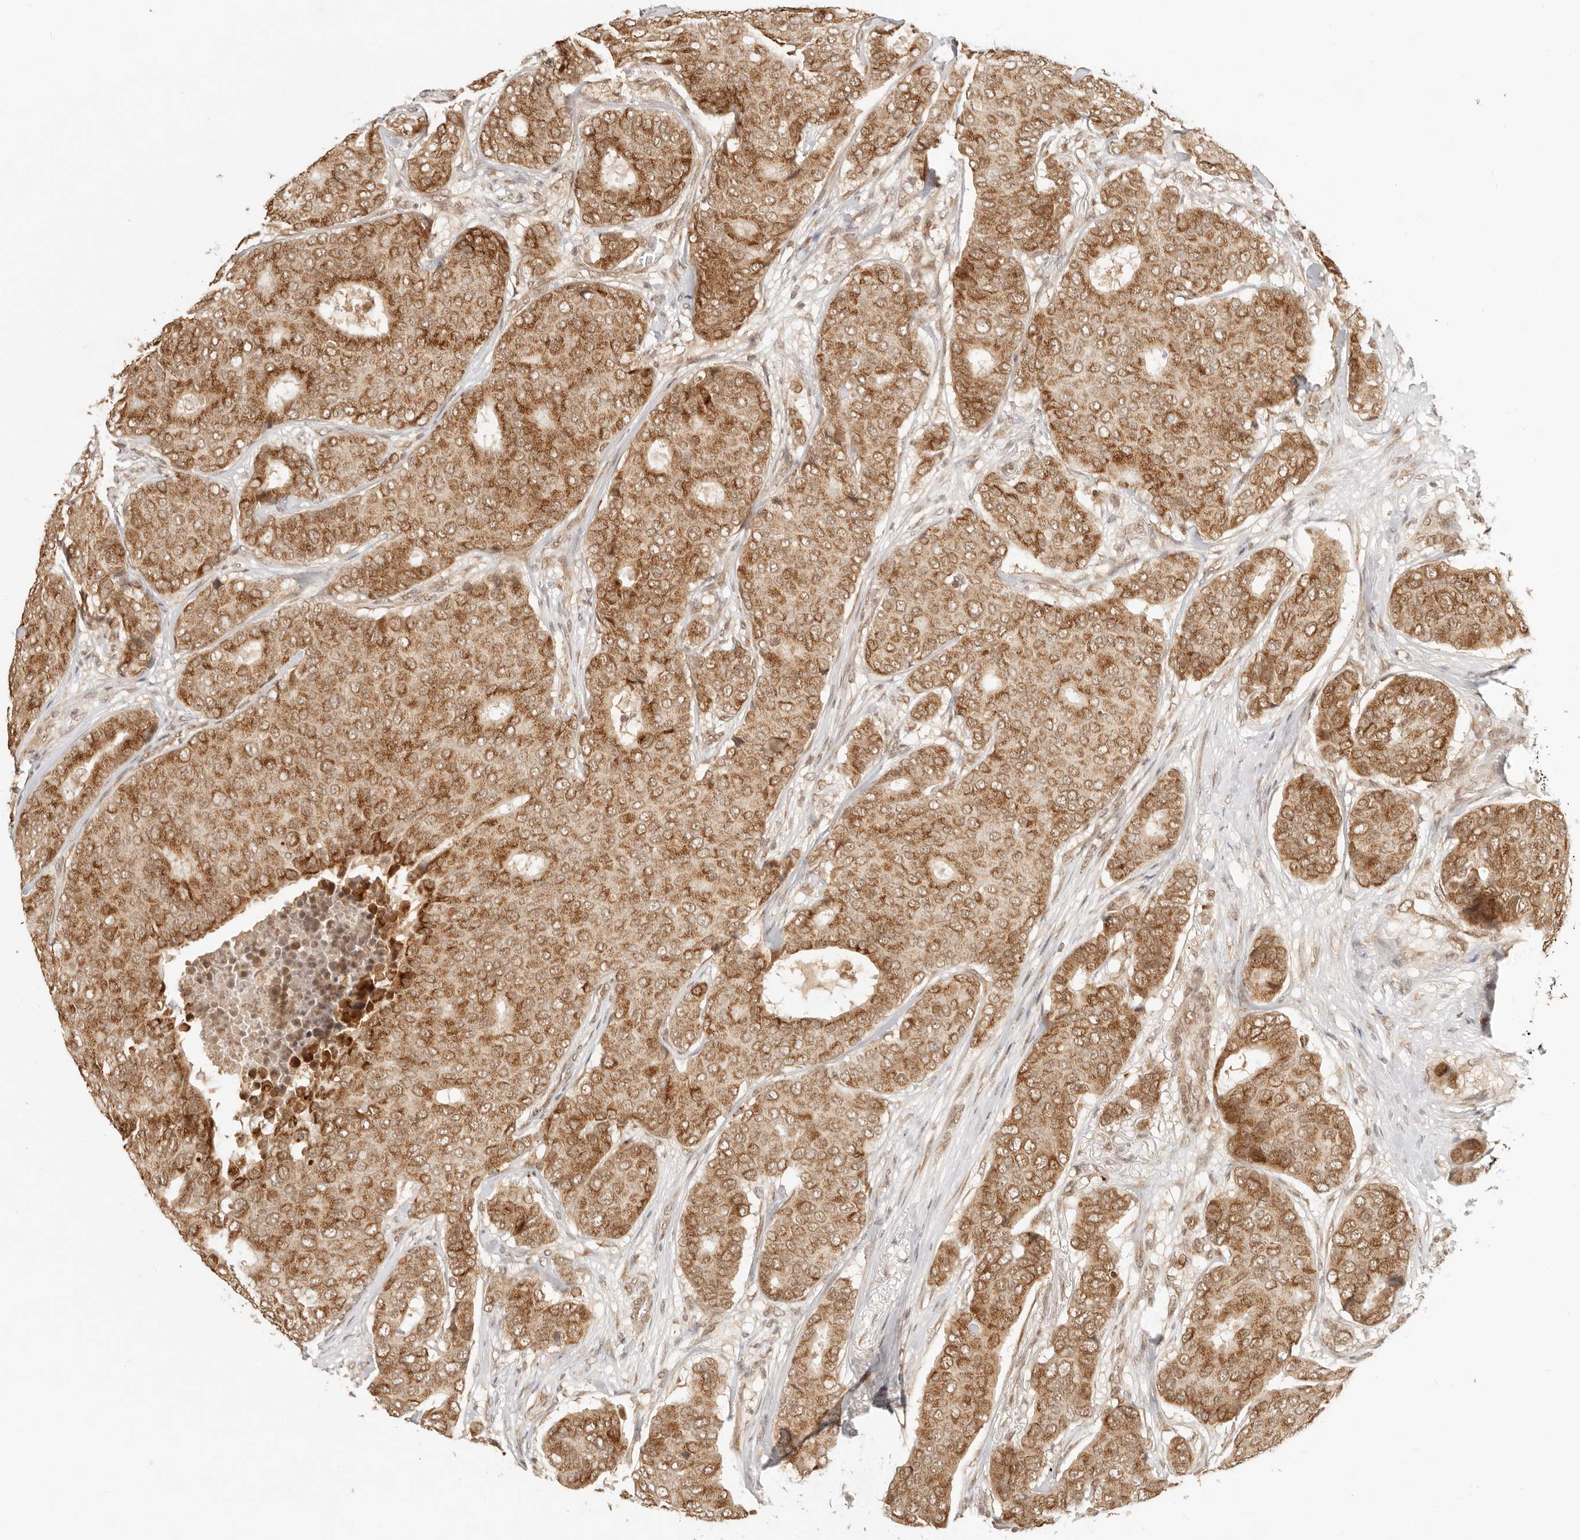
{"staining": {"intensity": "moderate", "quantity": ">75%", "location": "cytoplasmic/membranous,nuclear"}, "tissue": "breast cancer", "cell_type": "Tumor cells", "image_type": "cancer", "snomed": [{"axis": "morphology", "description": "Duct carcinoma"}, {"axis": "topography", "description": "Breast"}], "caption": "Brown immunohistochemical staining in breast invasive ductal carcinoma exhibits moderate cytoplasmic/membranous and nuclear positivity in approximately >75% of tumor cells.", "gene": "INTS11", "patient": {"sex": "female", "age": 75}}